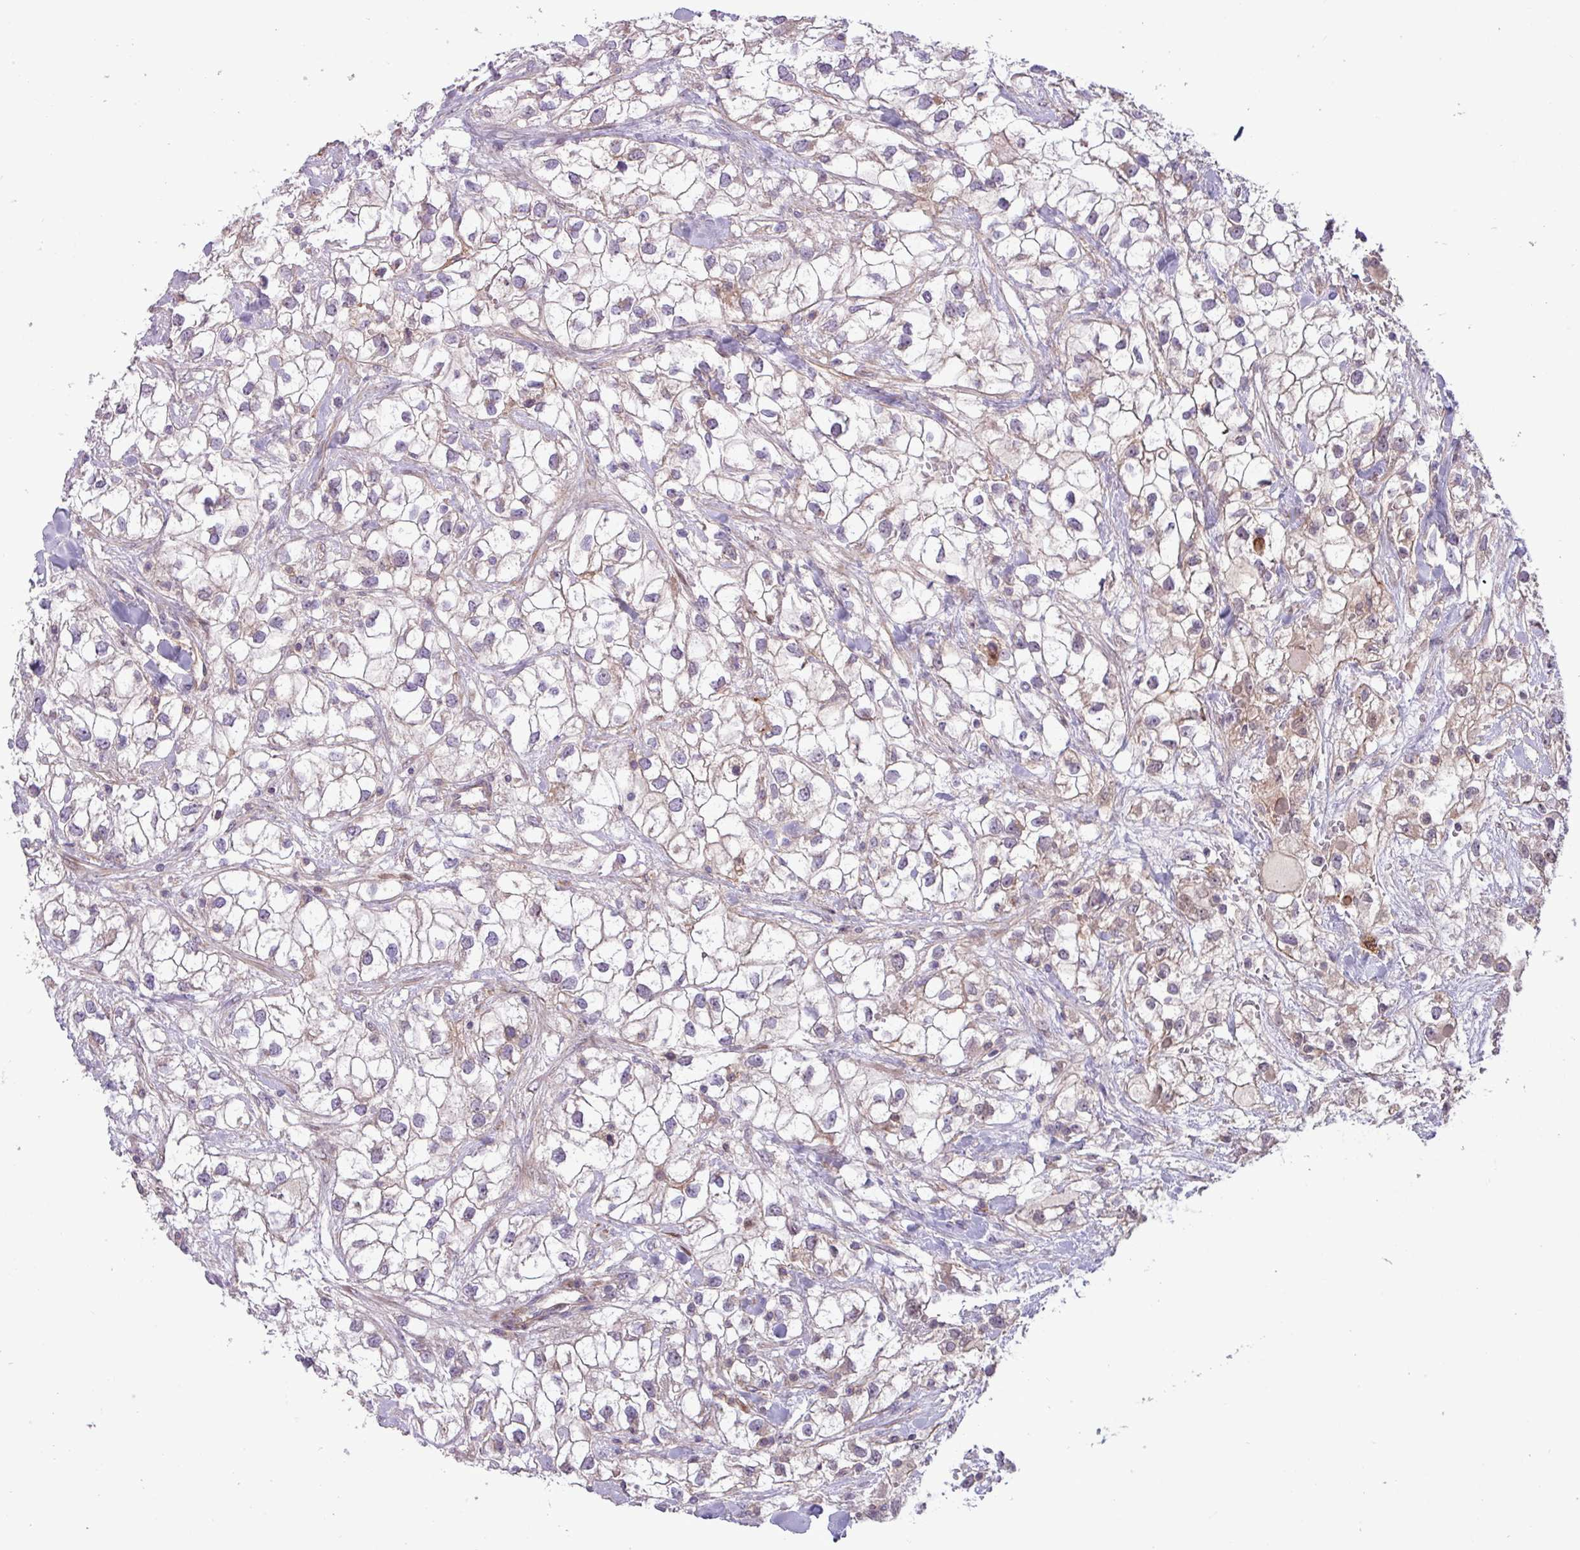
{"staining": {"intensity": "weak", "quantity": "<25%", "location": "cytoplasmic/membranous"}, "tissue": "renal cancer", "cell_type": "Tumor cells", "image_type": "cancer", "snomed": [{"axis": "morphology", "description": "Adenocarcinoma, NOS"}, {"axis": "topography", "description": "Kidney"}], "caption": "The histopathology image exhibits no staining of tumor cells in renal cancer (adenocarcinoma).", "gene": "CNTRL", "patient": {"sex": "male", "age": 59}}